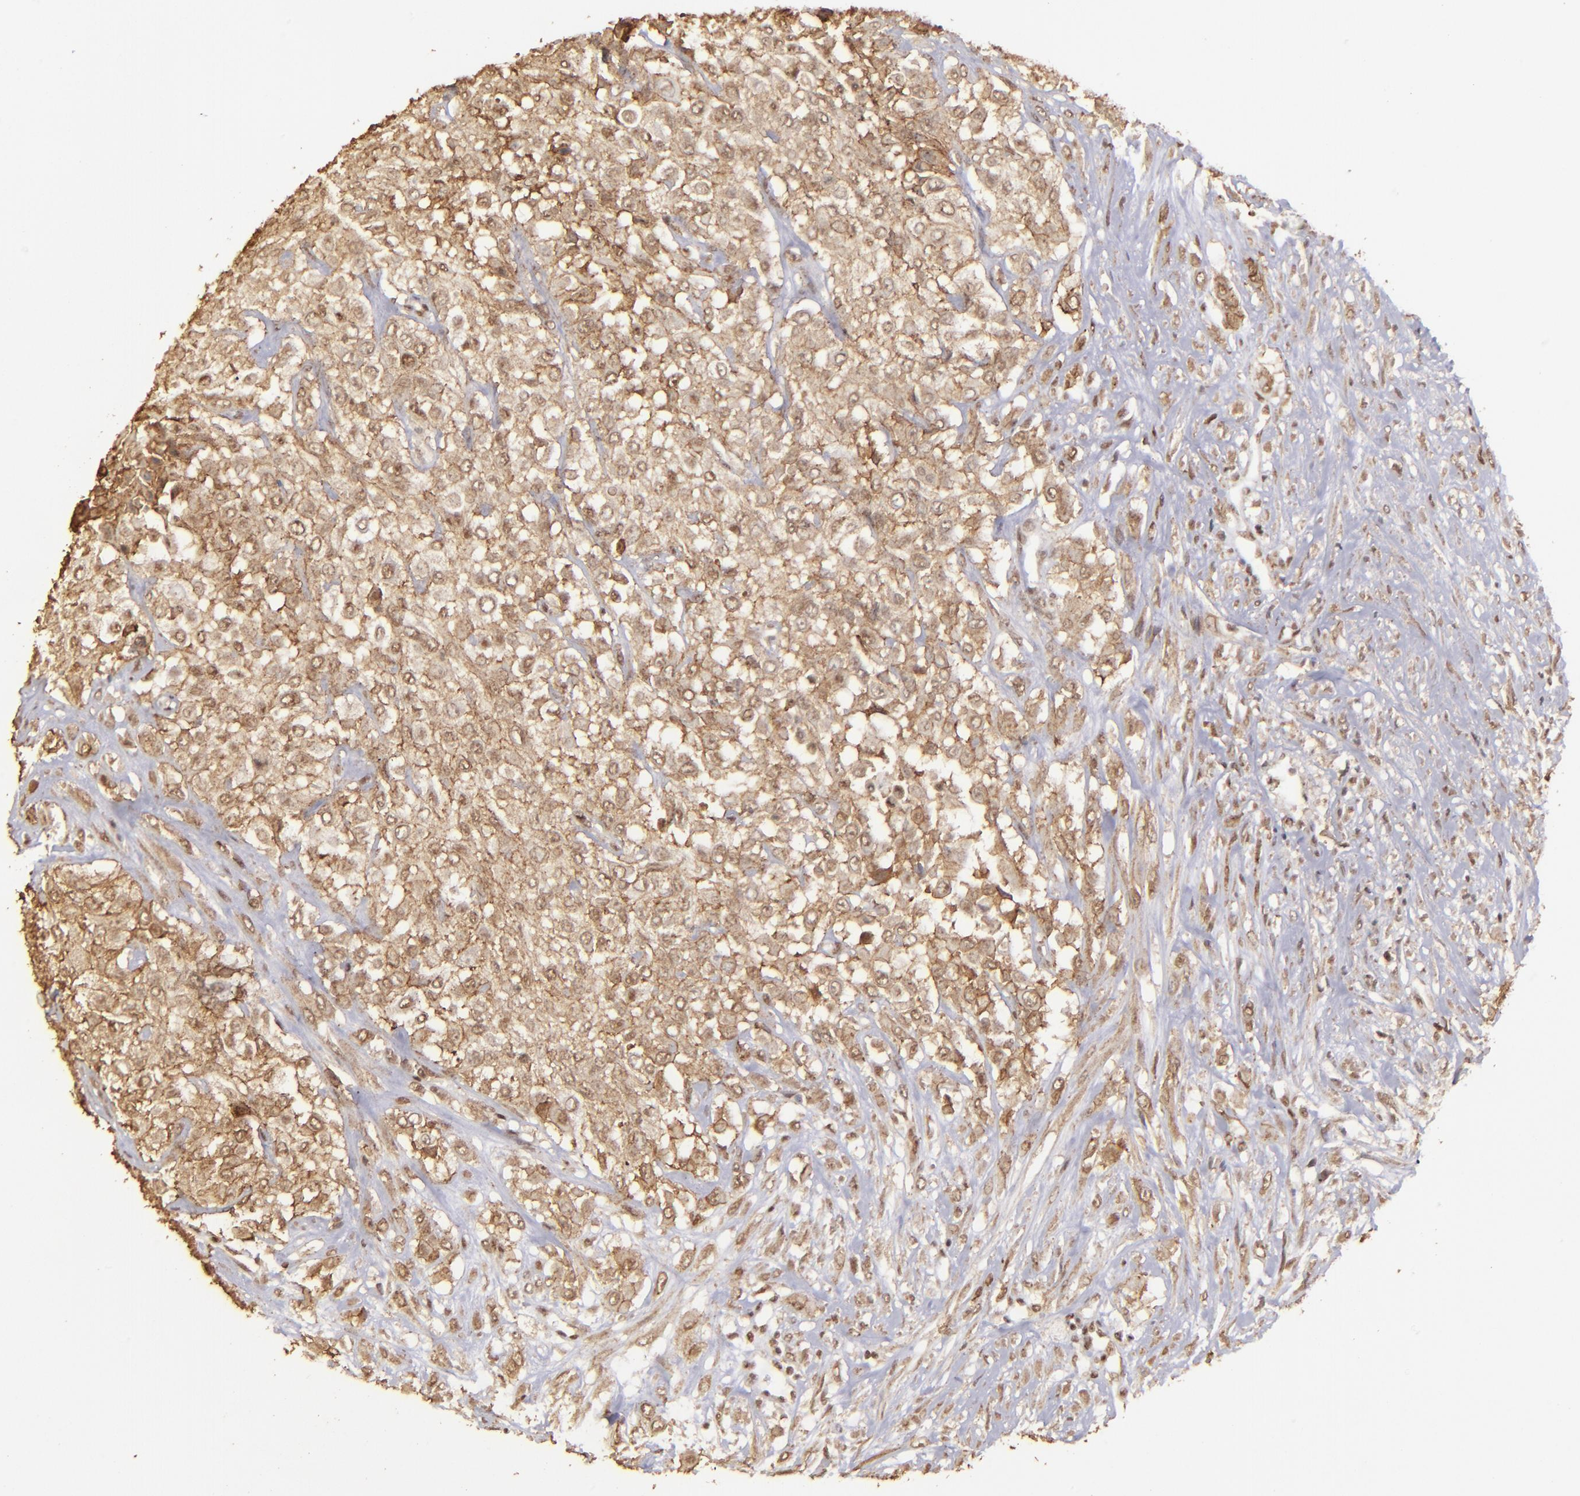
{"staining": {"intensity": "moderate", "quantity": ">75%", "location": "cytoplasmic/membranous,nuclear"}, "tissue": "urothelial cancer", "cell_type": "Tumor cells", "image_type": "cancer", "snomed": [{"axis": "morphology", "description": "Urothelial carcinoma, High grade"}, {"axis": "topography", "description": "Urinary bladder"}], "caption": "Moderate cytoplasmic/membranous and nuclear positivity for a protein is present in about >75% of tumor cells of high-grade urothelial carcinoma using immunohistochemistry.", "gene": "ARNT", "patient": {"sex": "male", "age": 57}}